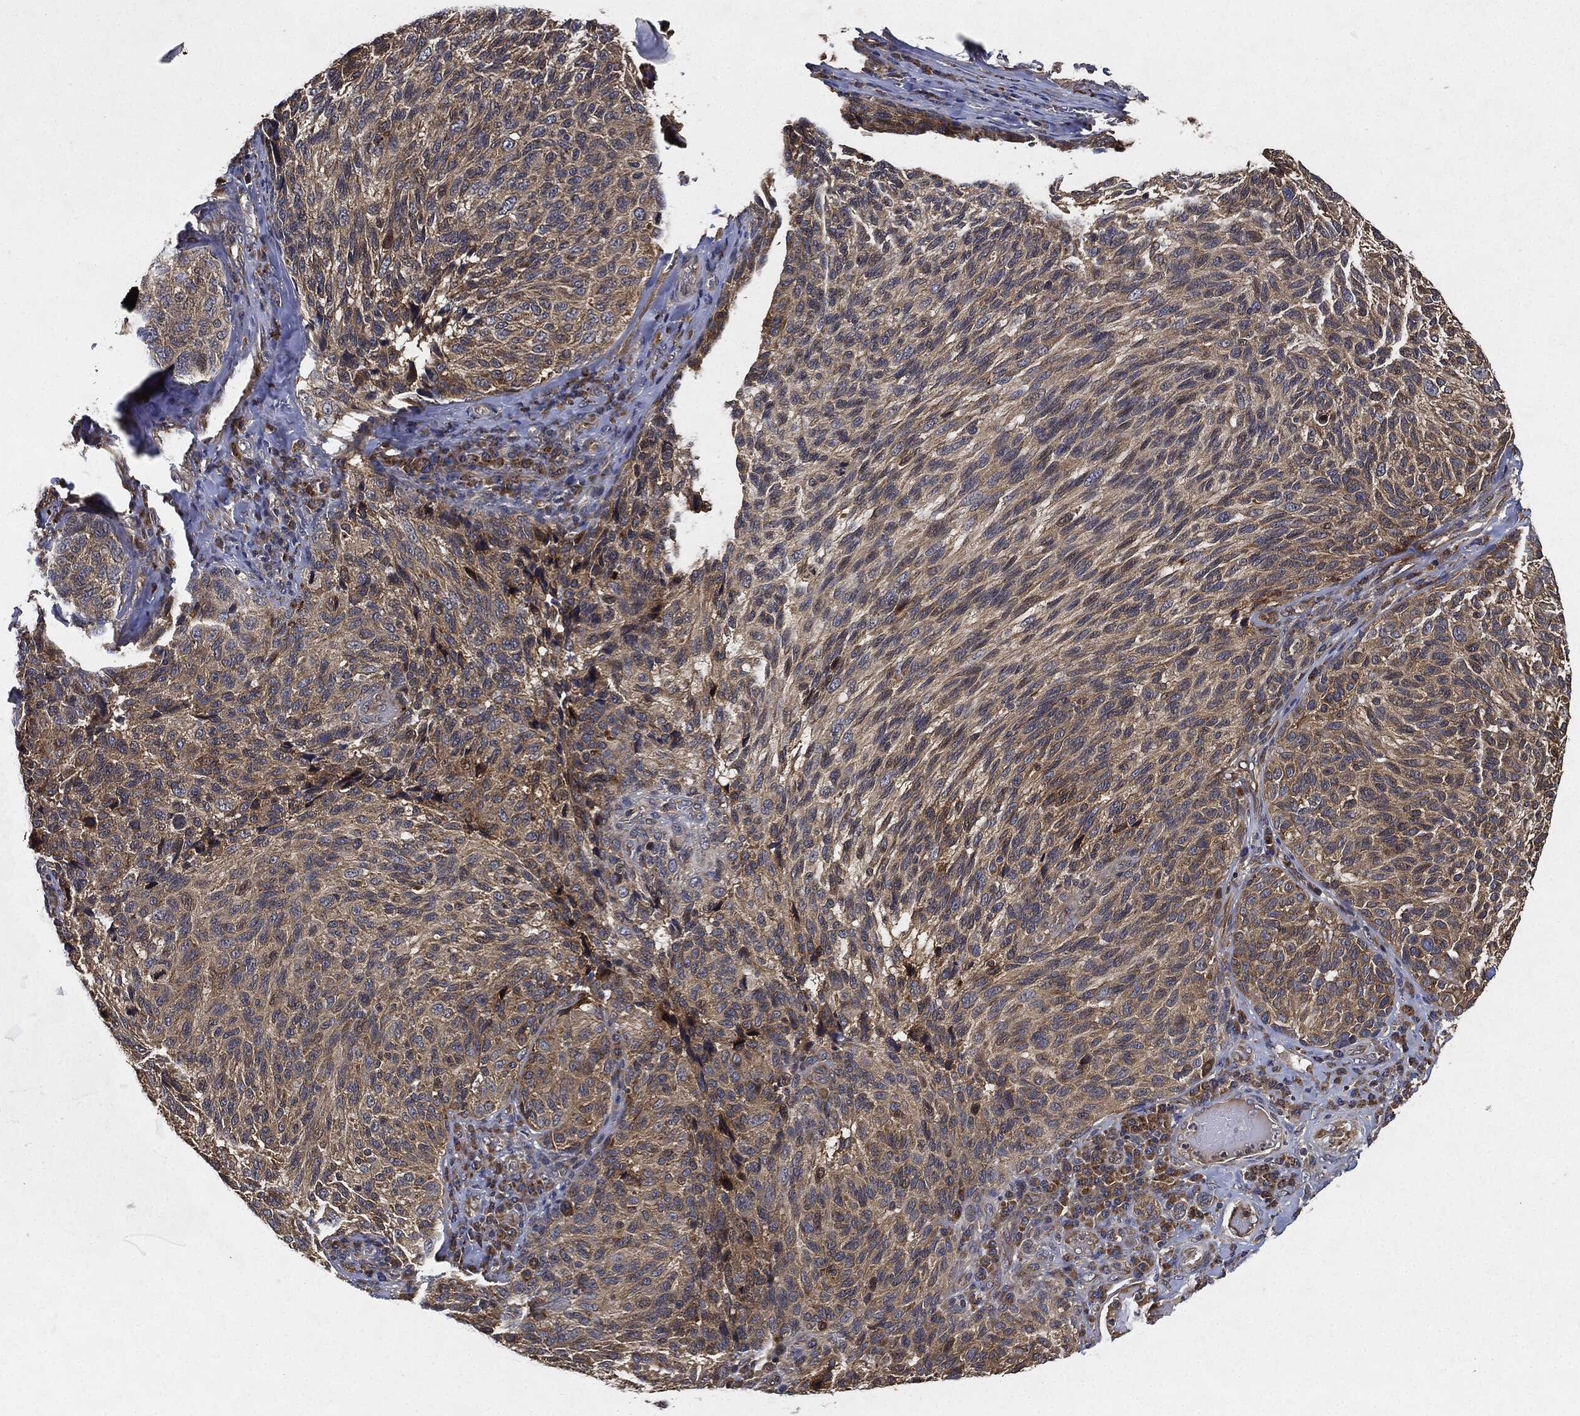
{"staining": {"intensity": "moderate", "quantity": ">75%", "location": "cytoplasmic/membranous"}, "tissue": "melanoma", "cell_type": "Tumor cells", "image_type": "cancer", "snomed": [{"axis": "morphology", "description": "Malignant melanoma, NOS"}, {"axis": "topography", "description": "Skin"}], "caption": "Tumor cells display moderate cytoplasmic/membranous staining in approximately >75% of cells in melanoma. Using DAB (brown) and hematoxylin (blue) stains, captured at high magnification using brightfield microscopy.", "gene": "MLST8", "patient": {"sex": "female", "age": 73}}